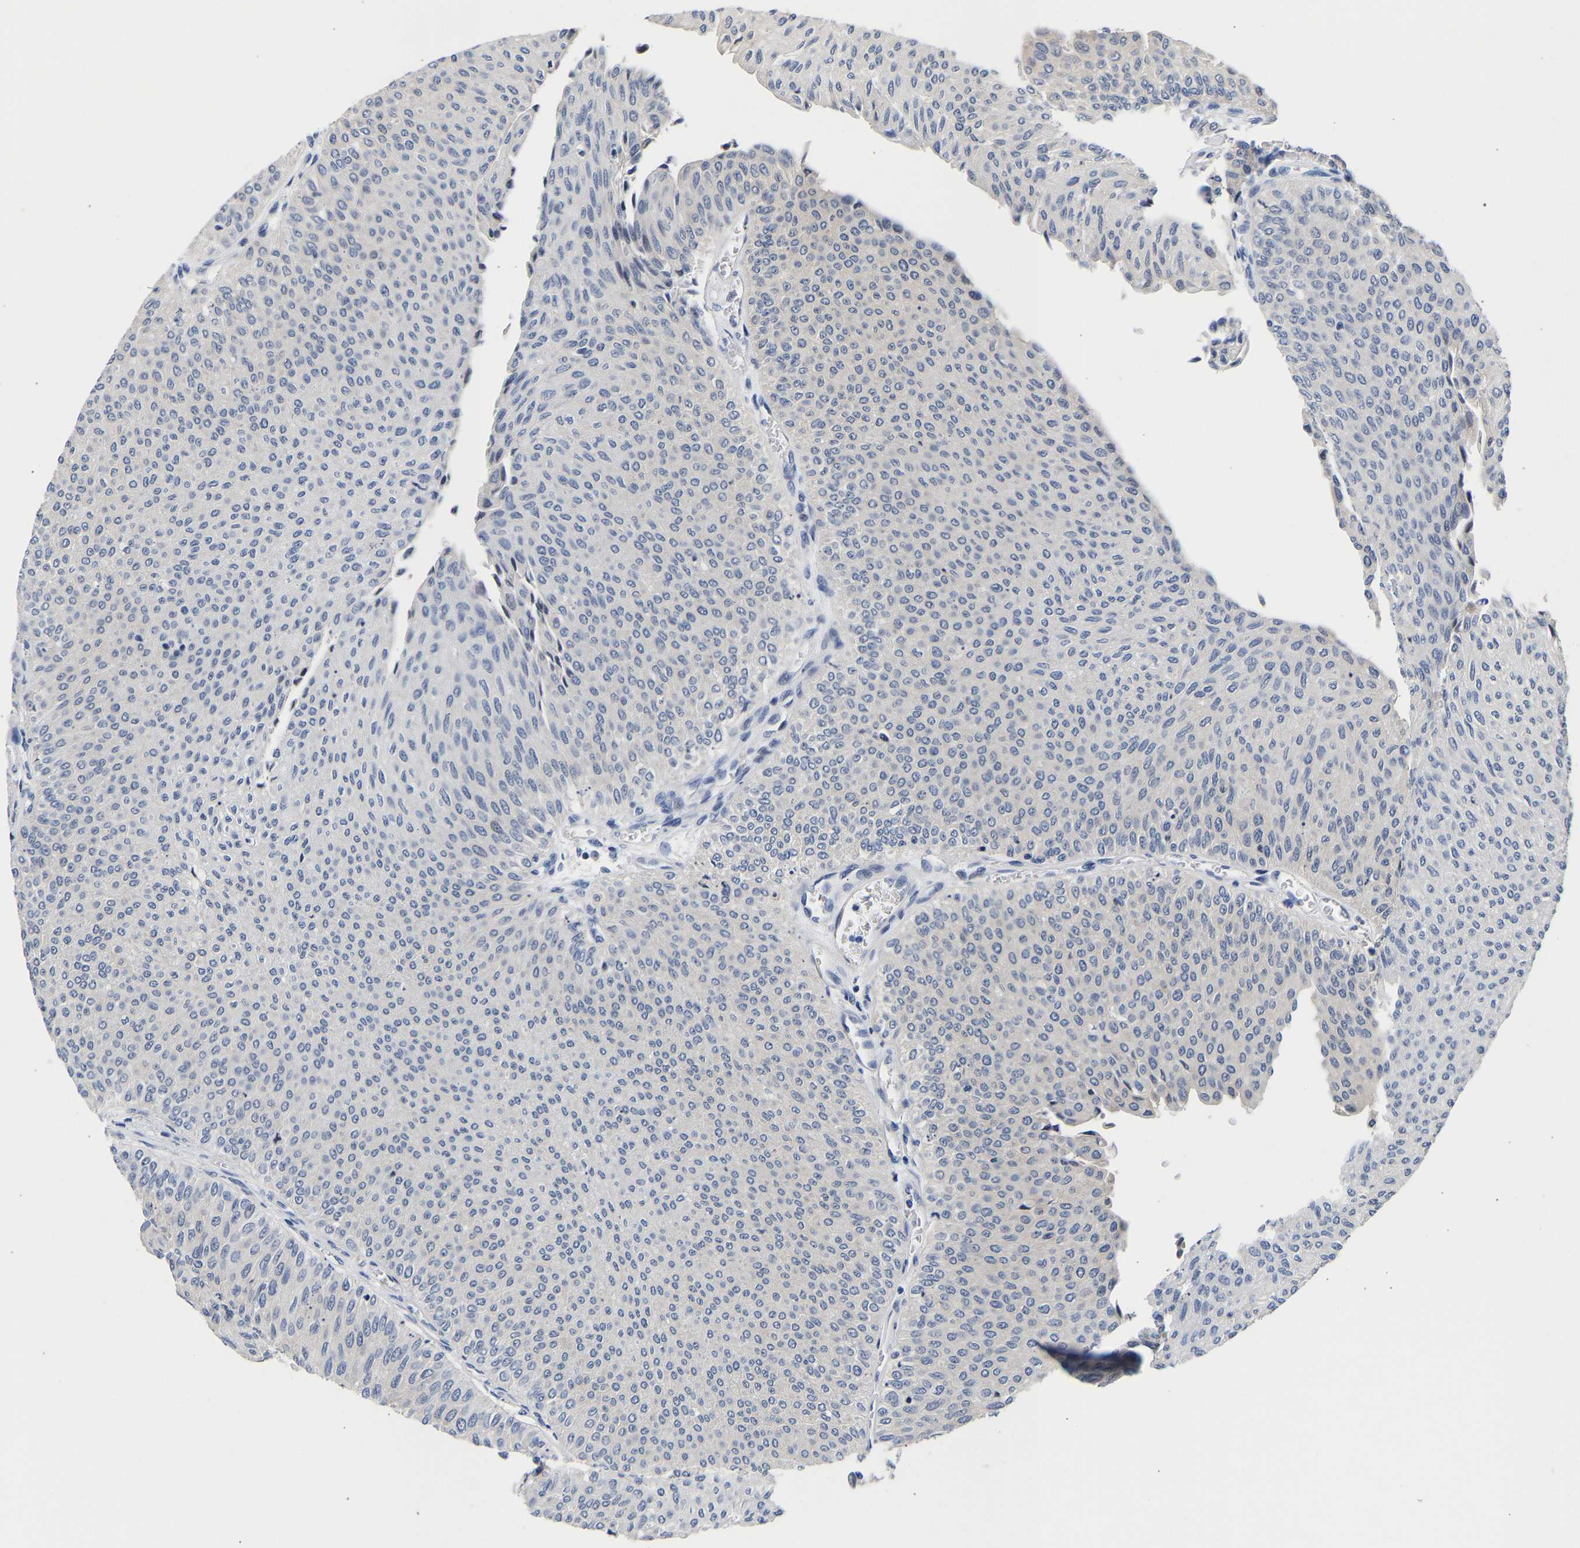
{"staining": {"intensity": "negative", "quantity": "none", "location": "none"}, "tissue": "urothelial cancer", "cell_type": "Tumor cells", "image_type": "cancer", "snomed": [{"axis": "morphology", "description": "Urothelial carcinoma, Low grade"}, {"axis": "topography", "description": "Urinary bladder"}], "caption": "Immunohistochemistry (IHC) image of neoplastic tissue: low-grade urothelial carcinoma stained with DAB shows no significant protein positivity in tumor cells.", "gene": "CCDC6", "patient": {"sex": "male", "age": 78}}